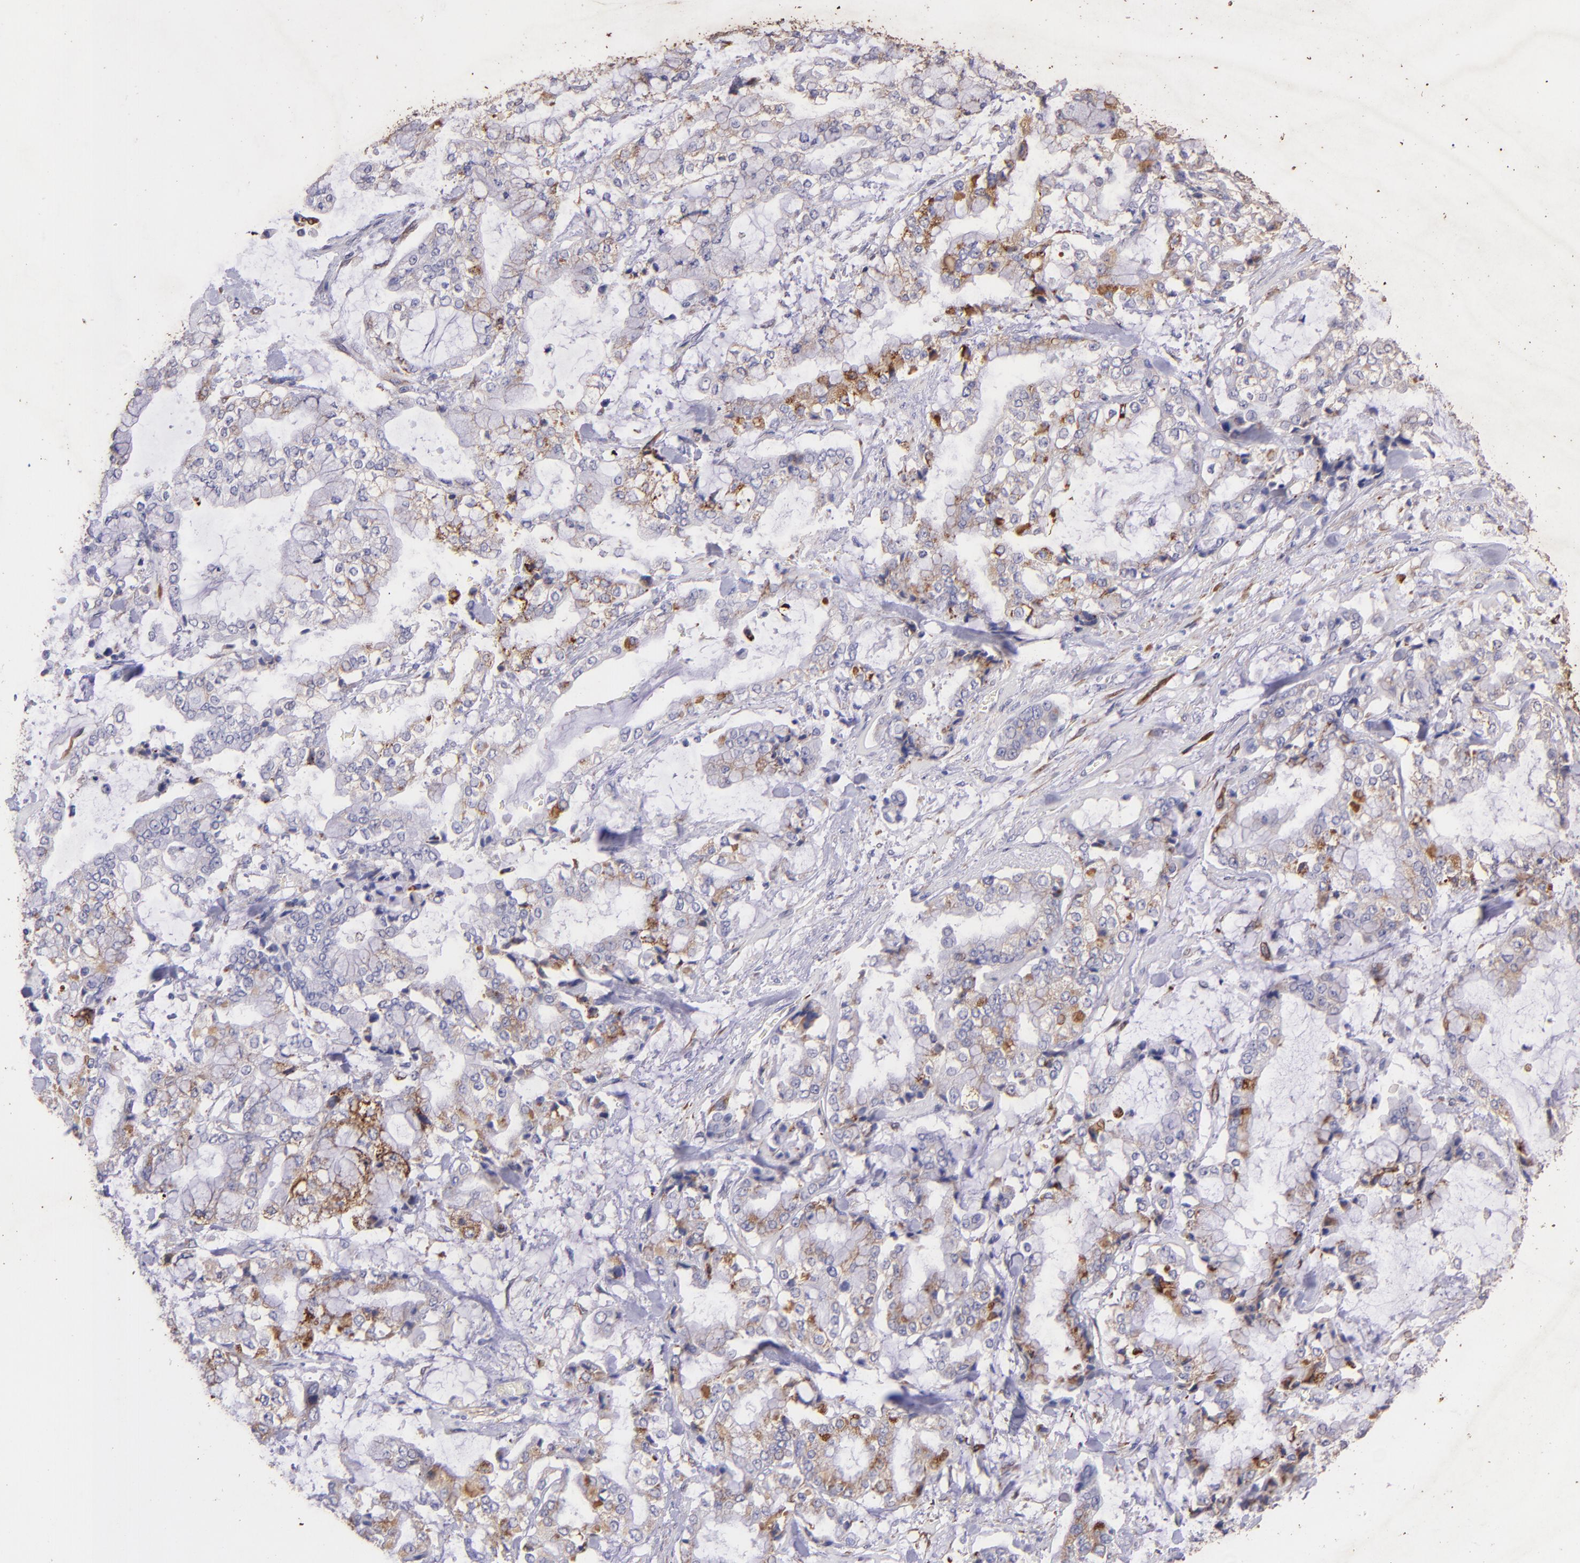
{"staining": {"intensity": "moderate", "quantity": "25%-75%", "location": "cytoplasmic/membranous"}, "tissue": "stomach cancer", "cell_type": "Tumor cells", "image_type": "cancer", "snomed": [{"axis": "morphology", "description": "Normal tissue, NOS"}, {"axis": "morphology", "description": "Adenocarcinoma, NOS"}, {"axis": "topography", "description": "Stomach, upper"}, {"axis": "topography", "description": "Stomach"}], "caption": "Tumor cells display medium levels of moderate cytoplasmic/membranous positivity in about 25%-75% of cells in human stomach adenocarcinoma. Nuclei are stained in blue.", "gene": "RET", "patient": {"sex": "male", "age": 76}}